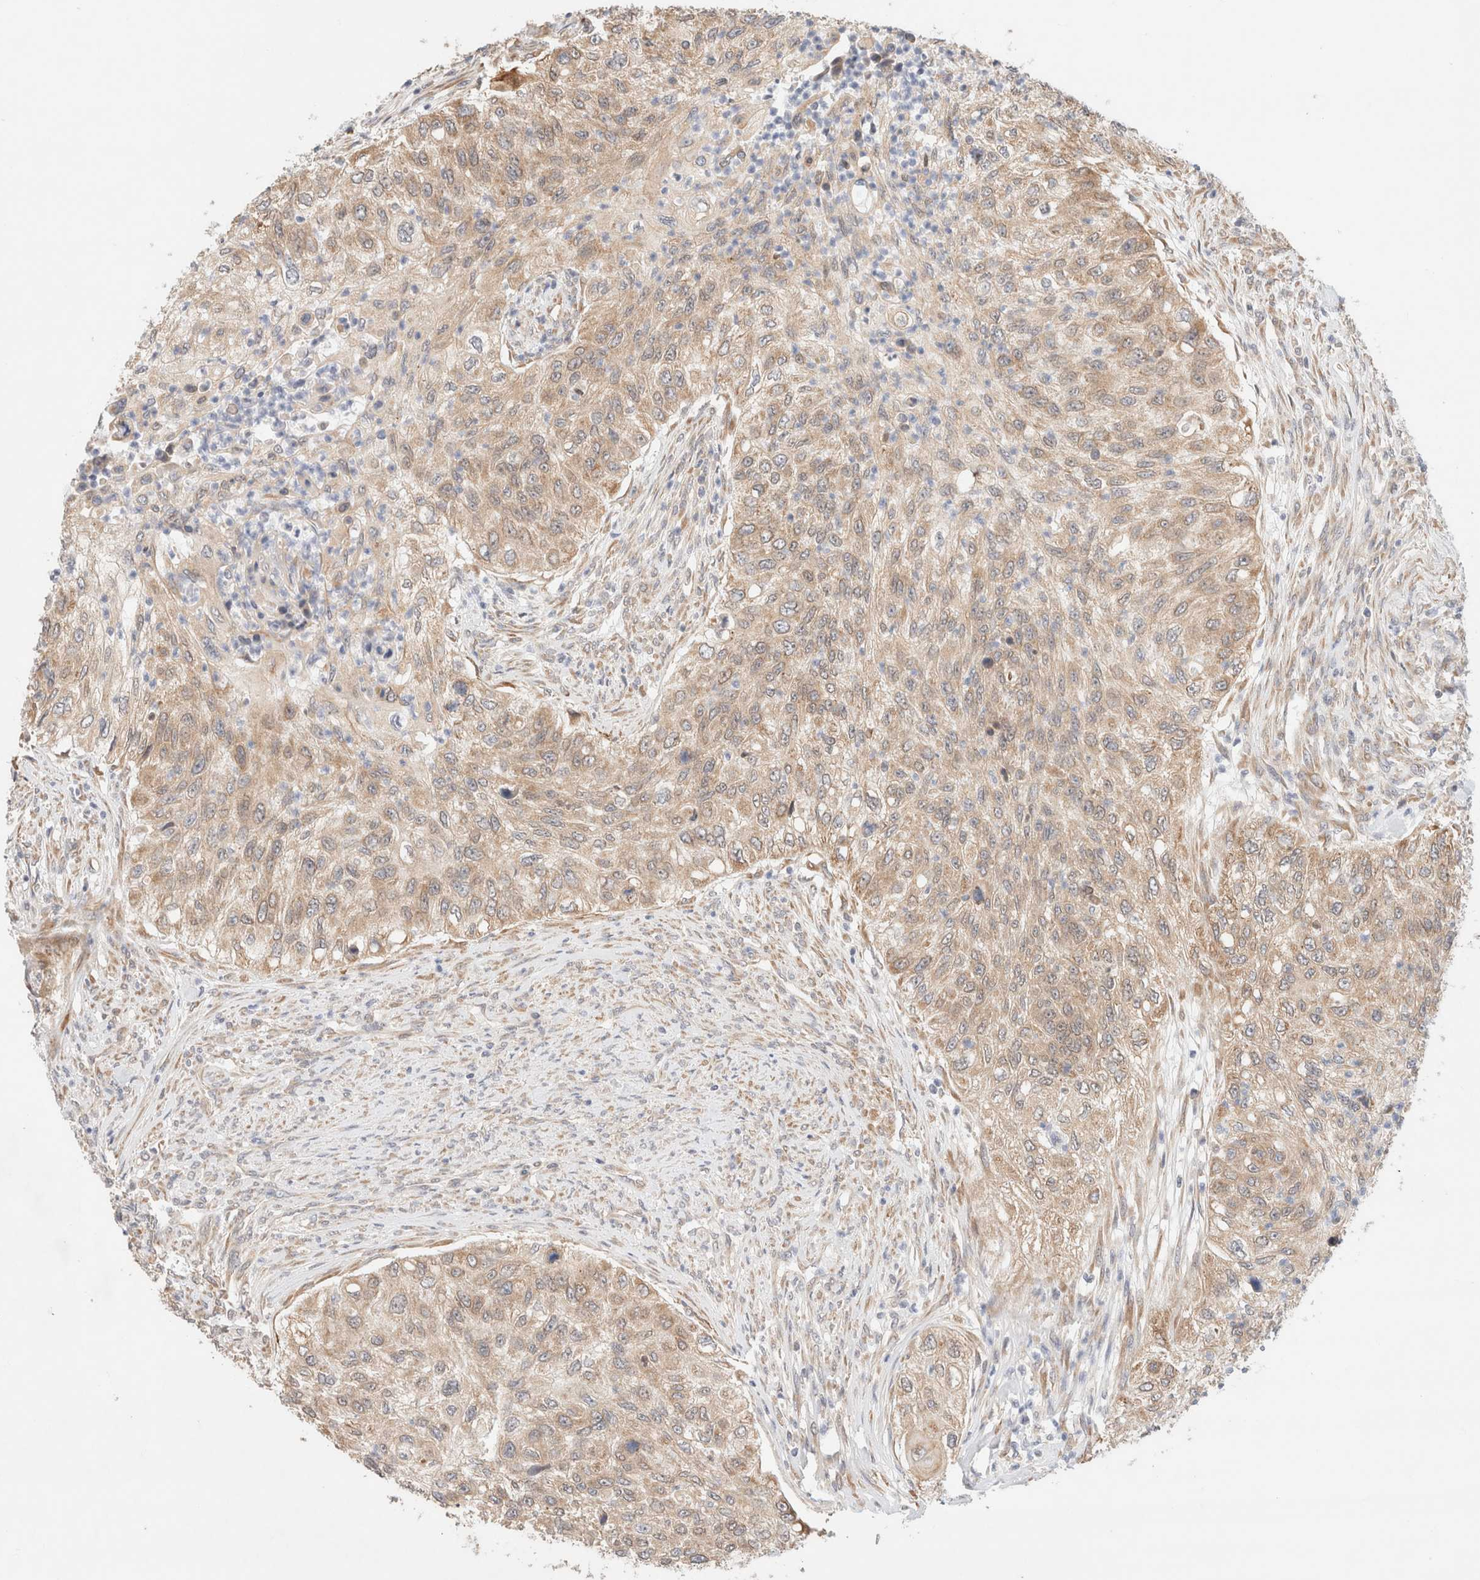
{"staining": {"intensity": "moderate", "quantity": ">75%", "location": "cytoplasmic/membranous"}, "tissue": "urothelial cancer", "cell_type": "Tumor cells", "image_type": "cancer", "snomed": [{"axis": "morphology", "description": "Urothelial carcinoma, High grade"}, {"axis": "topography", "description": "Urinary bladder"}], "caption": "This micrograph reveals immunohistochemistry staining of human urothelial cancer, with medium moderate cytoplasmic/membranous expression in approximately >75% of tumor cells.", "gene": "RRP15", "patient": {"sex": "female", "age": 60}}